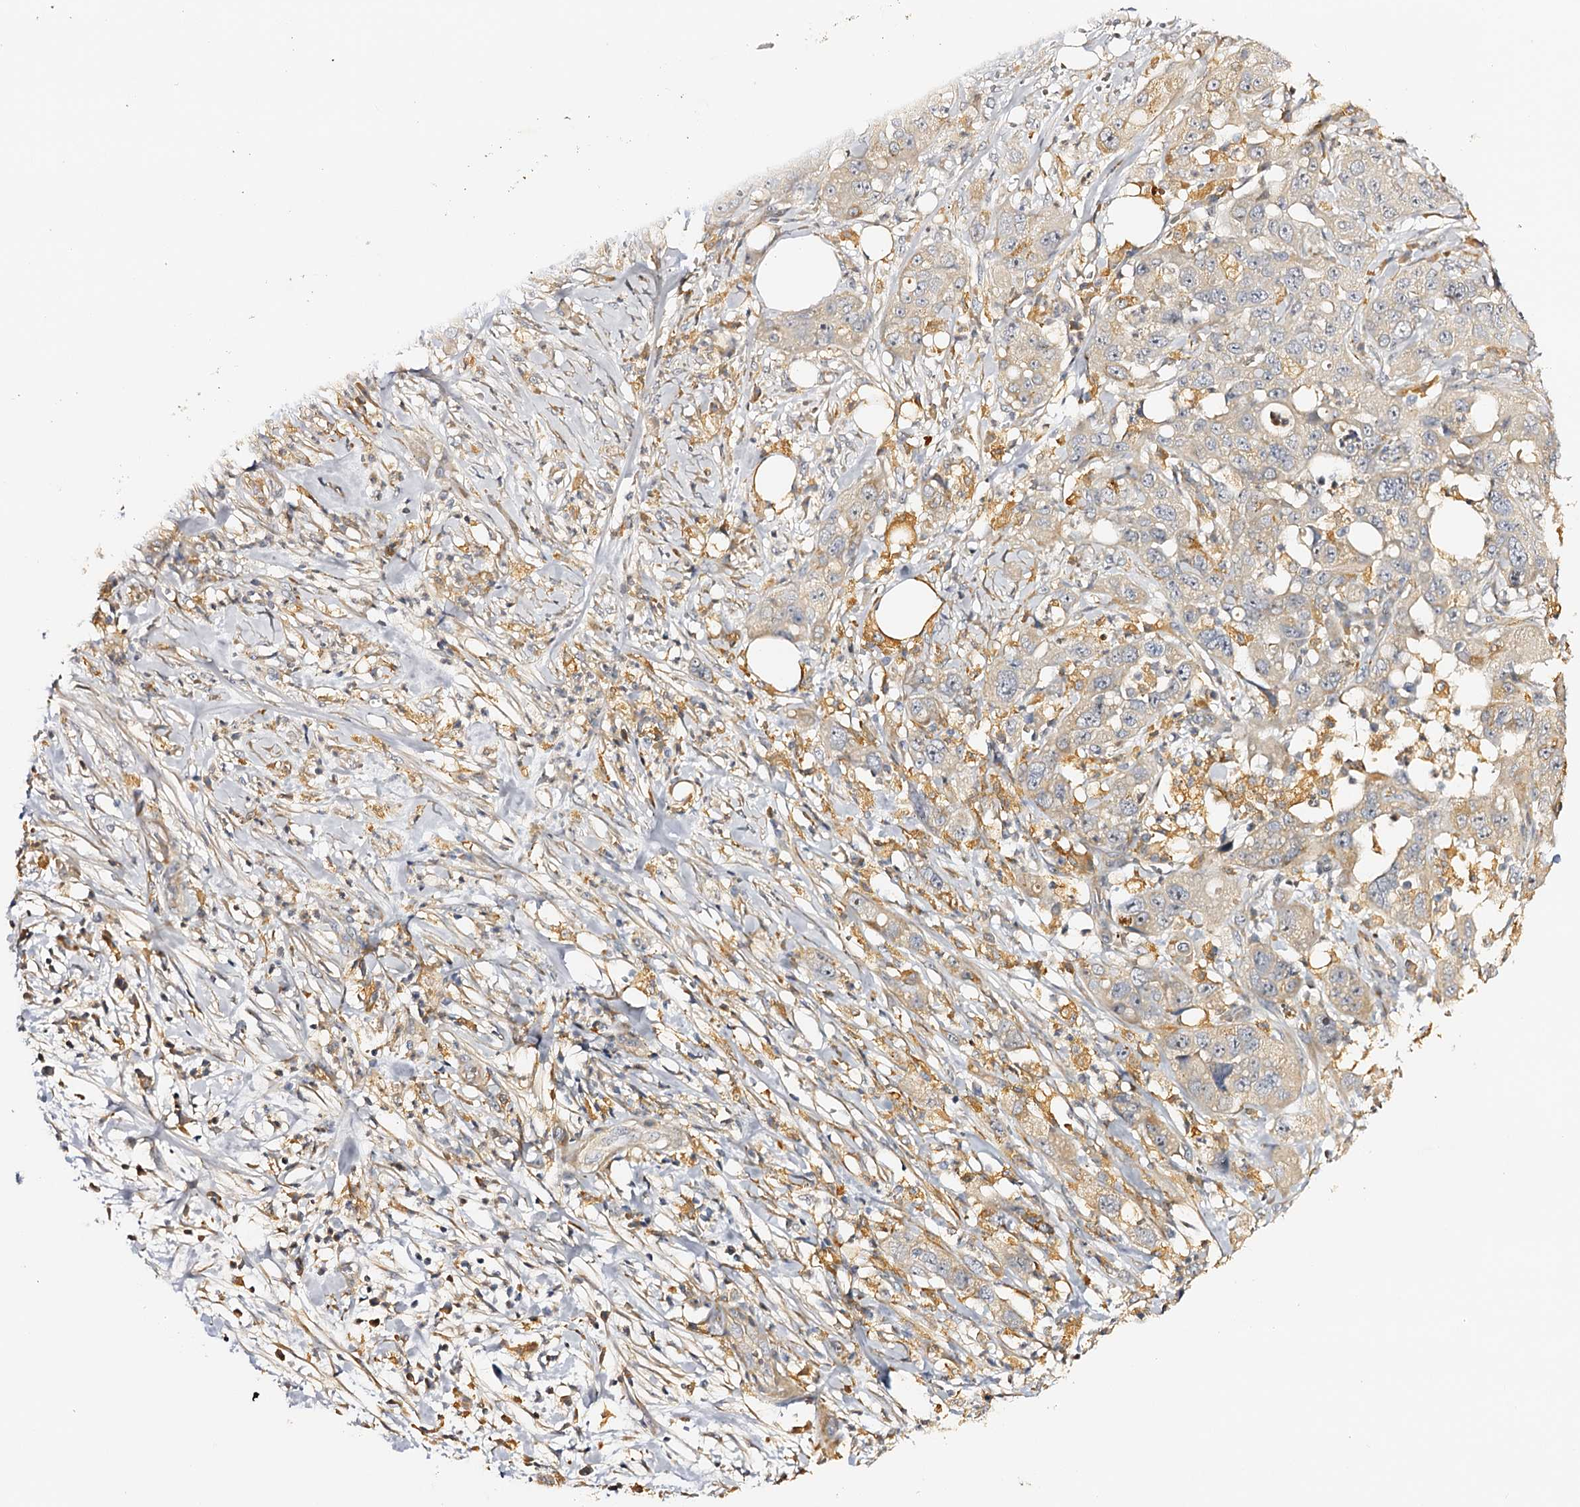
{"staining": {"intensity": "negative", "quantity": "none", "location": "none"}, "tissue": "pancreatic cancer", "cell_type": "Tumor cells", "image_type": "cancer", "snomed": [{"axis": "morphology", "description": "Adenocarcinoma, NOS"}, {"axis": "topography", "description": "Pancreas"}], "caption": "Human pancreatic cancer (adenocarcinoma) stained for a protein using immunohistochemistry demonstrates no expression in tumor cells.", "gene": "DMXL2", "patient": {"sex": "female", "age": 78}}